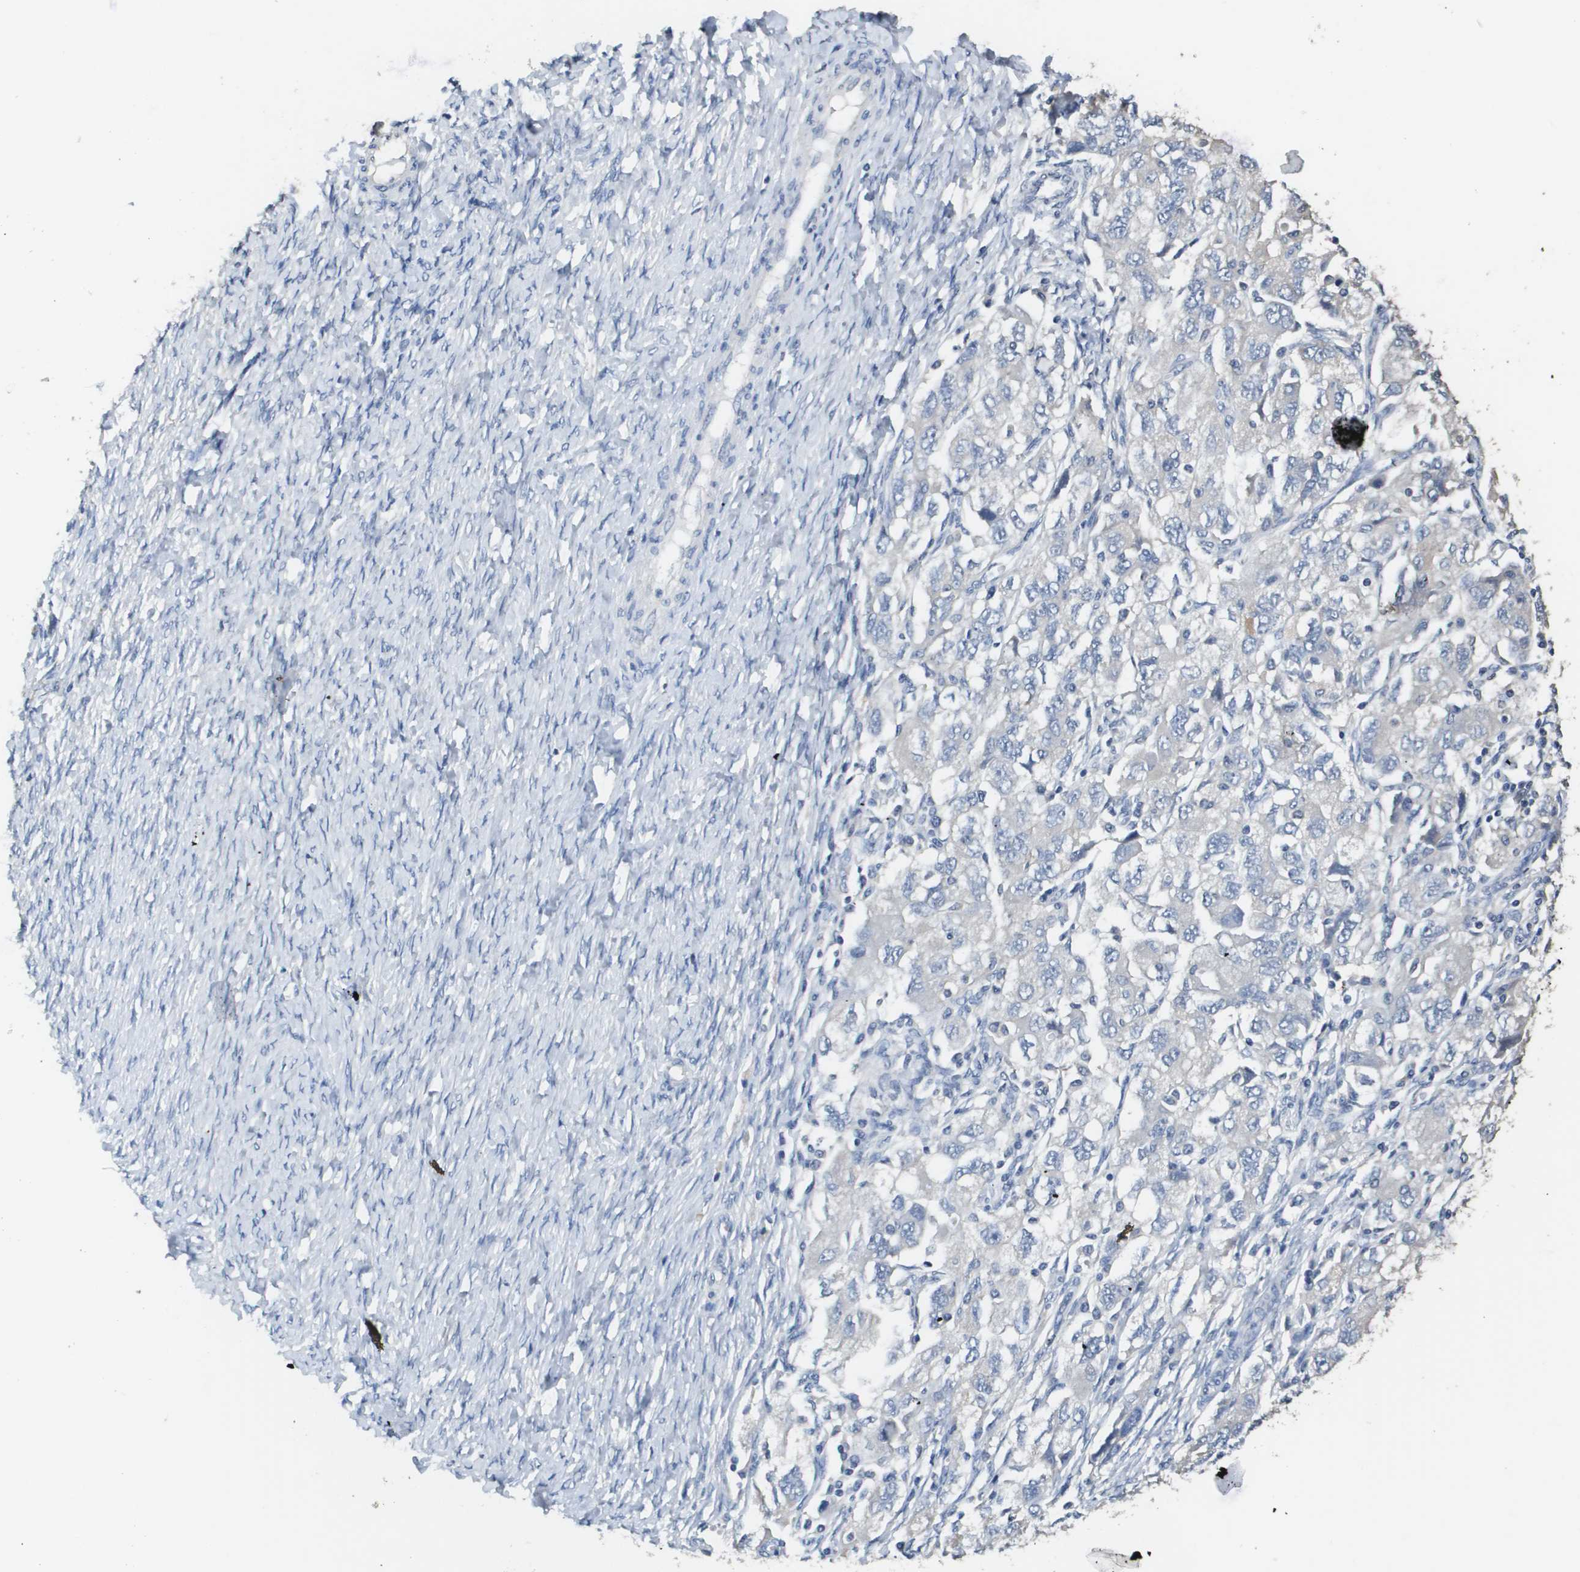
{"staining": {"intensity": "negative", "quantity": "none", "location": "none"}, "tissue": "ovarian cancer", "cell_type": "Tumor cells", "image_type": "cancer", "snomed": [{"axis": "morphology", "description": "Carcinoma, NOS"}, {"axis": "morphology", "description": "Cystadenocarcinoma, serous, NOS"}, {"axis": "topography", "description": "Ovary"}], "caption": "There is no significant positivity in tumor cells of ovarian serous cystadenocarcinoma.", "gene": "MT3", "patient": {"sex": "female", "age": 69}}